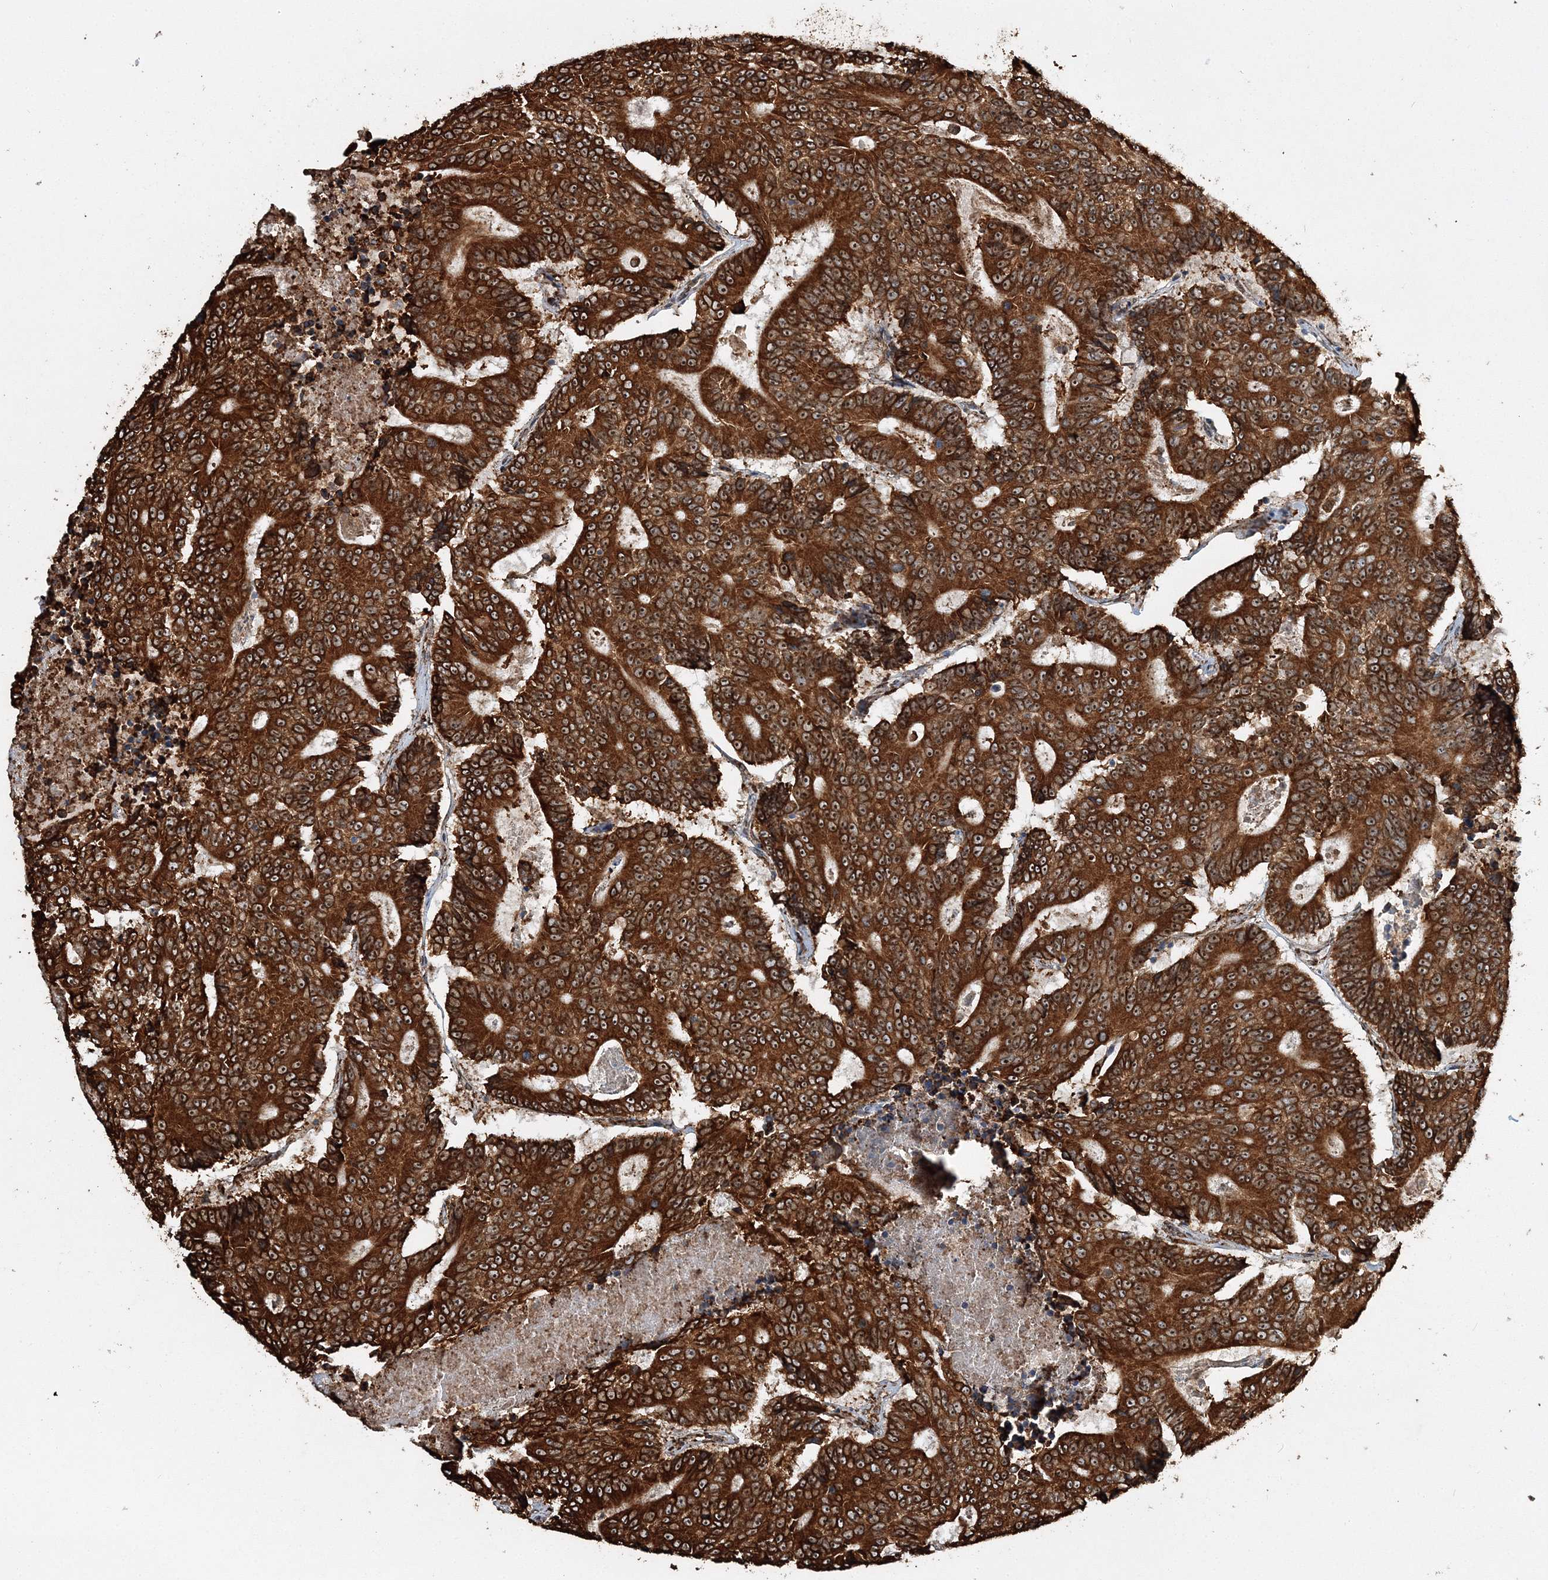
{"staining": {"intensity": "strong", "quantity": ">75%", "location": "cytoplasmic/membranous"}, "tissue": "colorectal cancer", "cell_type": "Tumor cells", "image_type": "cancer", "snomed": [{"axis": "morphology", "description": "Adenocarcinoma, NOS"}, {"axis": "topography", "description": "Colon"}], "caption": "Immunohistochemistry of colorectal adenocarcinoma demonstrates high levels of strong cytoplasmic/membranous expression in approximately >75% of tumor cells.", "gene": "SCRN3", "patient": {"sex": "male", "age": 83}}